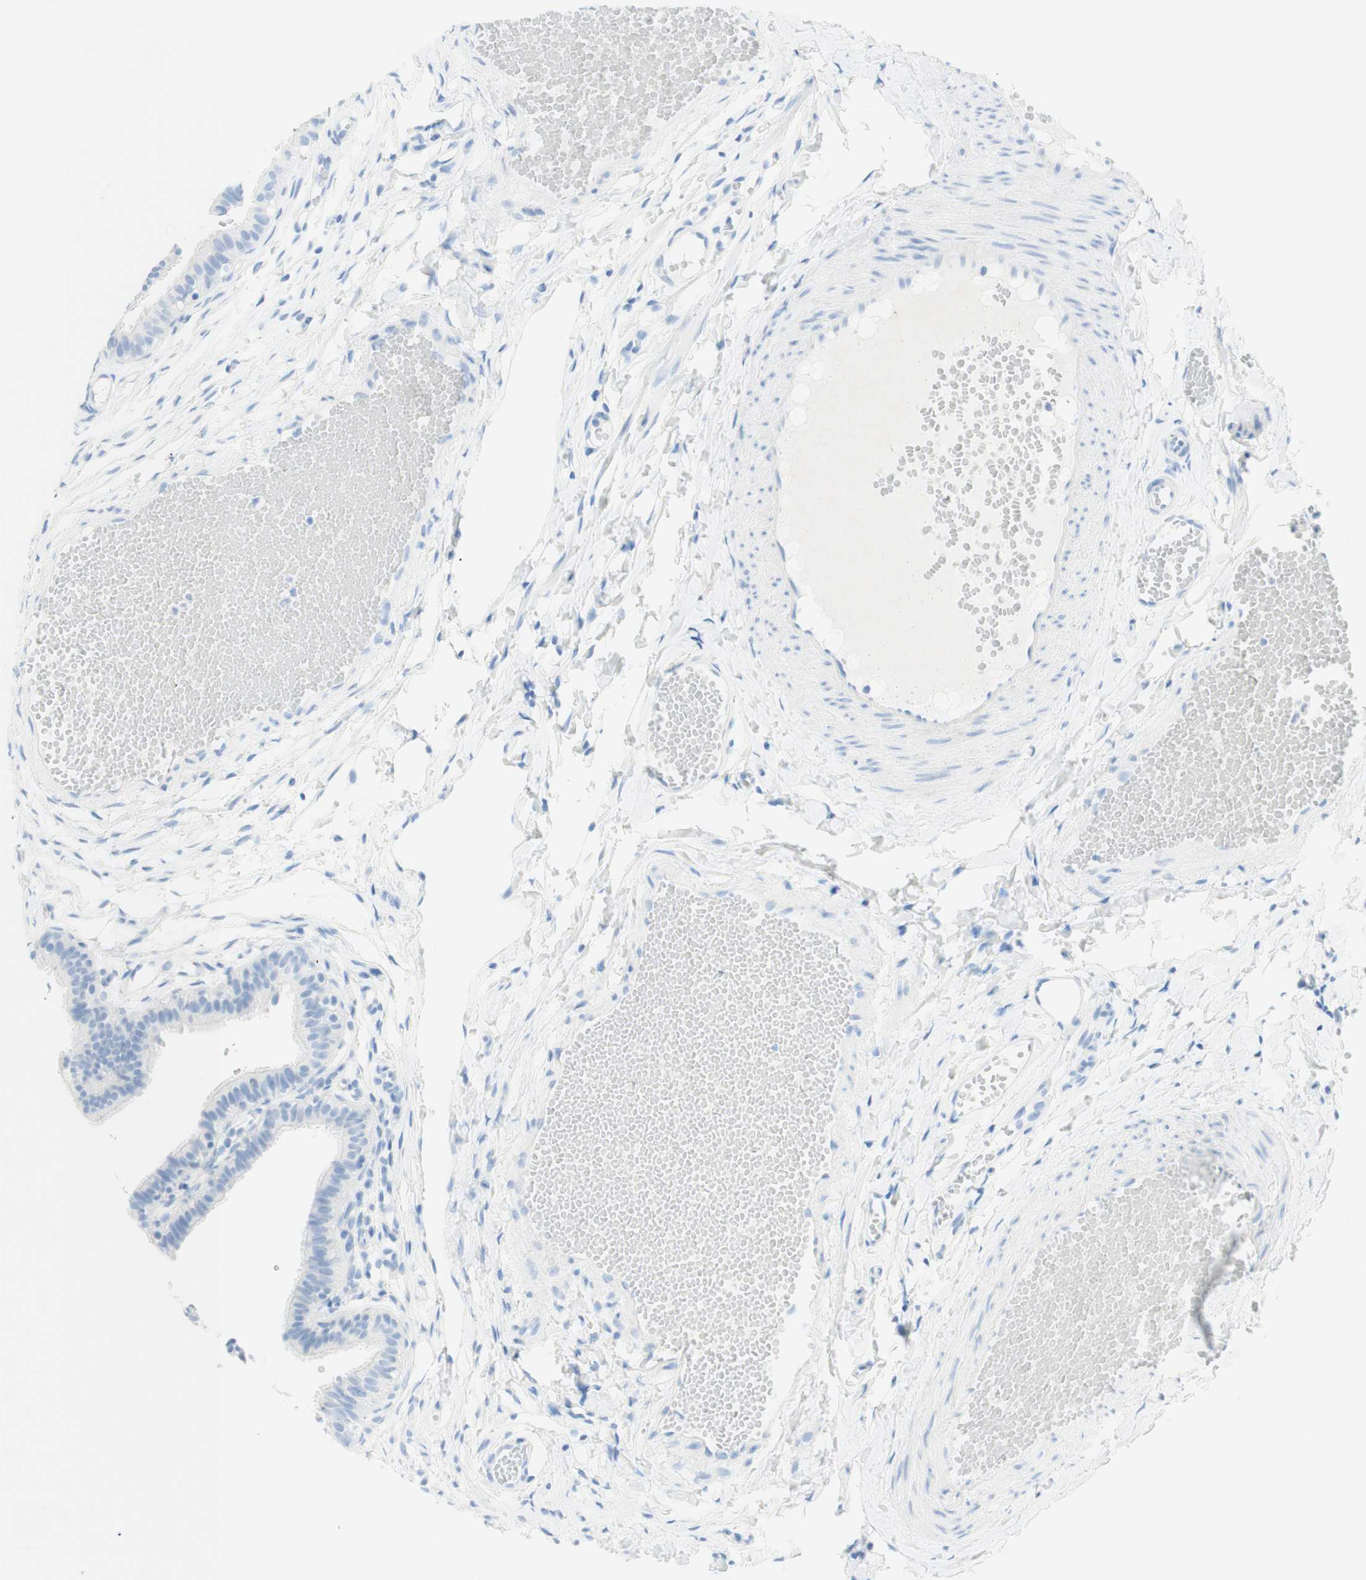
{"staining": {"intensity": "negative", "quantity": "none", "location": "none"}, "tissue": "fallopian tube", "cell_type": "Glandular cells", "image_type": "normal", "snomed": [{"axis": "morphology", "description": "Normal tissue, NOS"}, {"axis": "topography", "description": "Fallopian tube"}, {"axis": "topography", "description": "Placenta"}], "caption": "A histopathology image of human fallopian tube is negative for staining in glandular cells.", "gene": "TPO", "patient": {"sex": "female", "age": 34}}